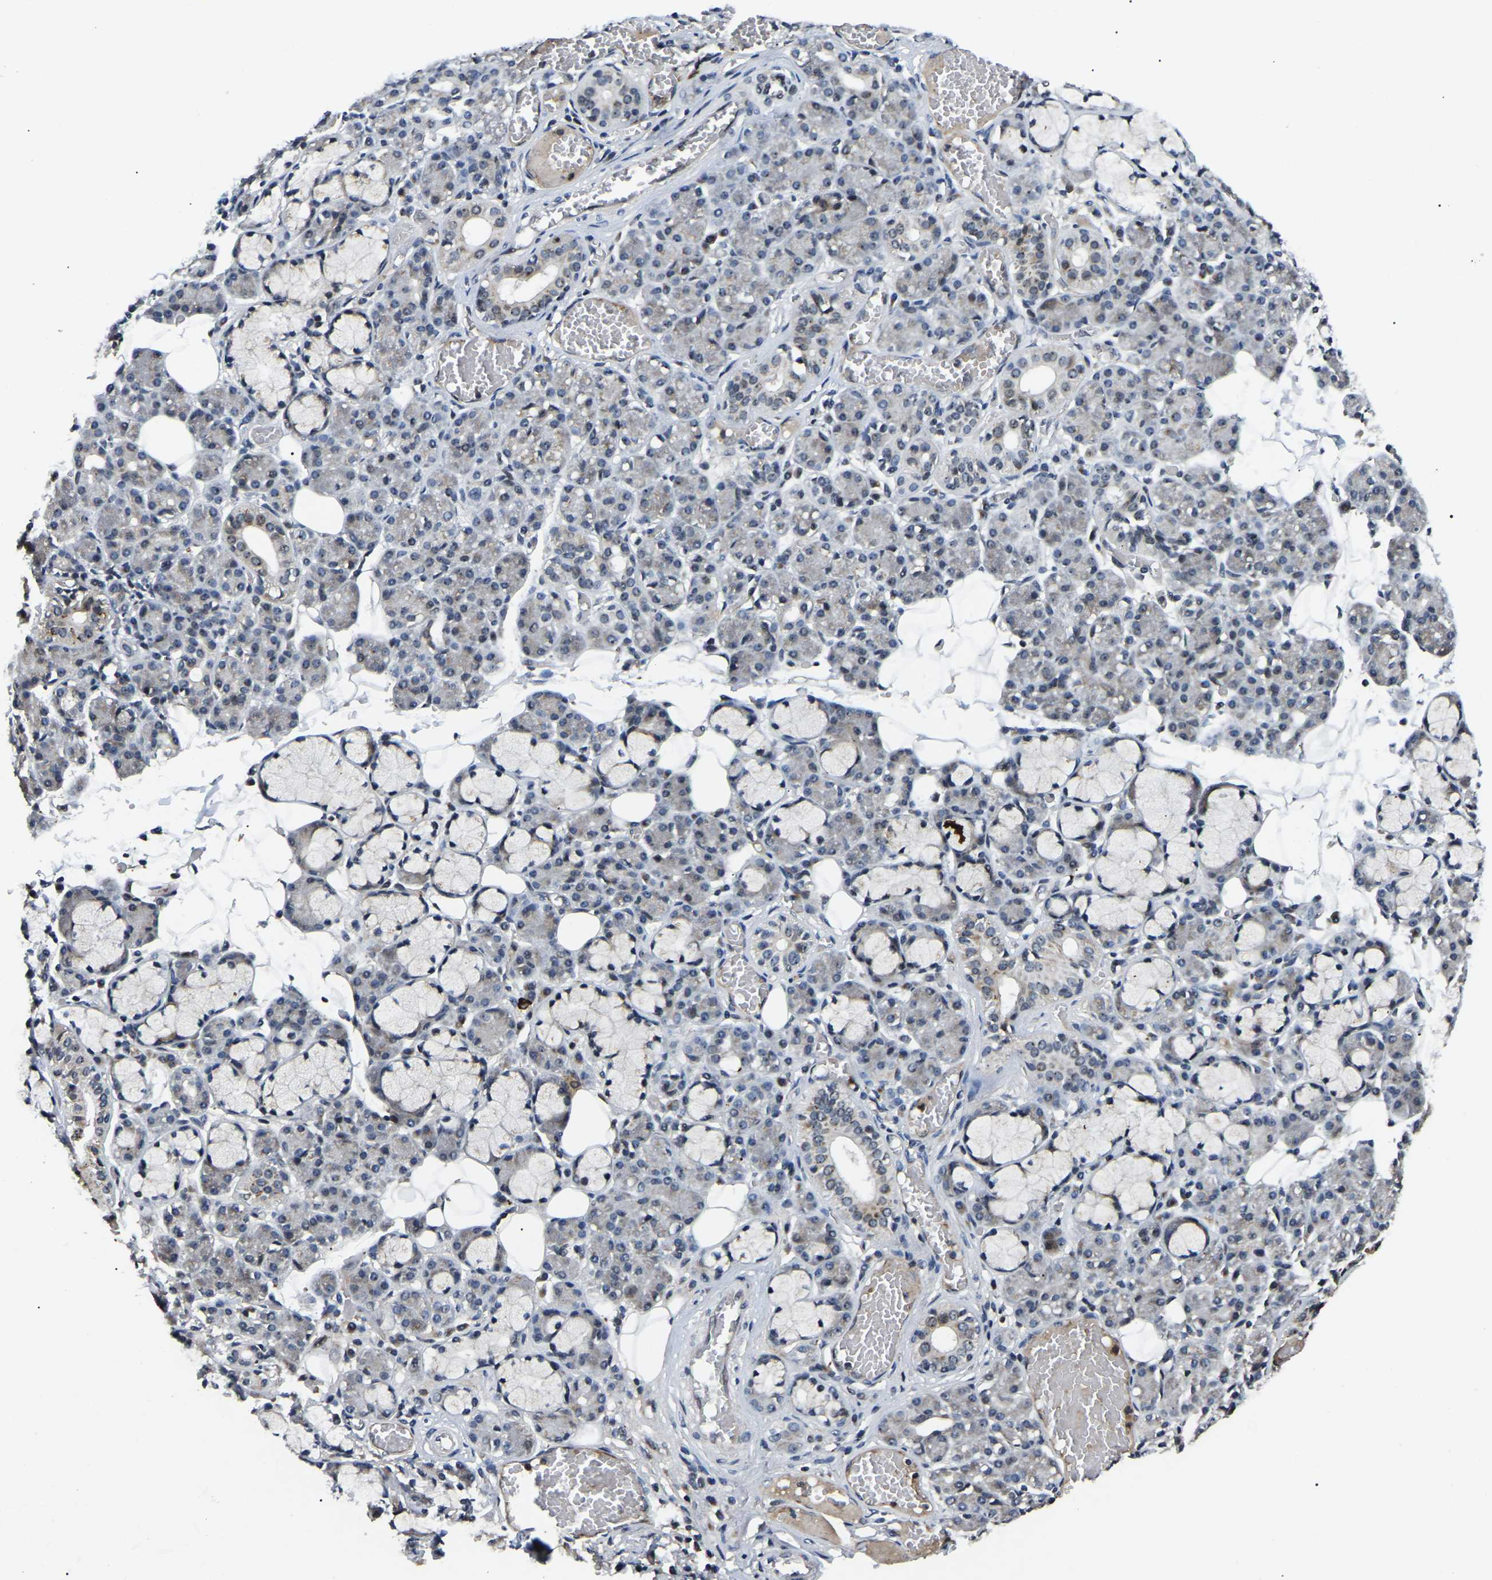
{"staining": {"intensity": "negative", "quantity": "none", "location": "none"}, "tissue": "salivary gland", "cell_type": "Glandular cells", "image_type": "normal", "snomed": [{"axis": "morphology", "description": "Normal tissue, NOS"}, {"axis": "topography", "description": "Salivary gland"}], "caption": "A high-resolution histopathology image shows immunohistochemistry (IHC) staining of unremarkable salivary gland, which reveals no significant positivity in glandular cells.", "gene": "RBM28", "patient": {"sex": "male", "age": 63}}